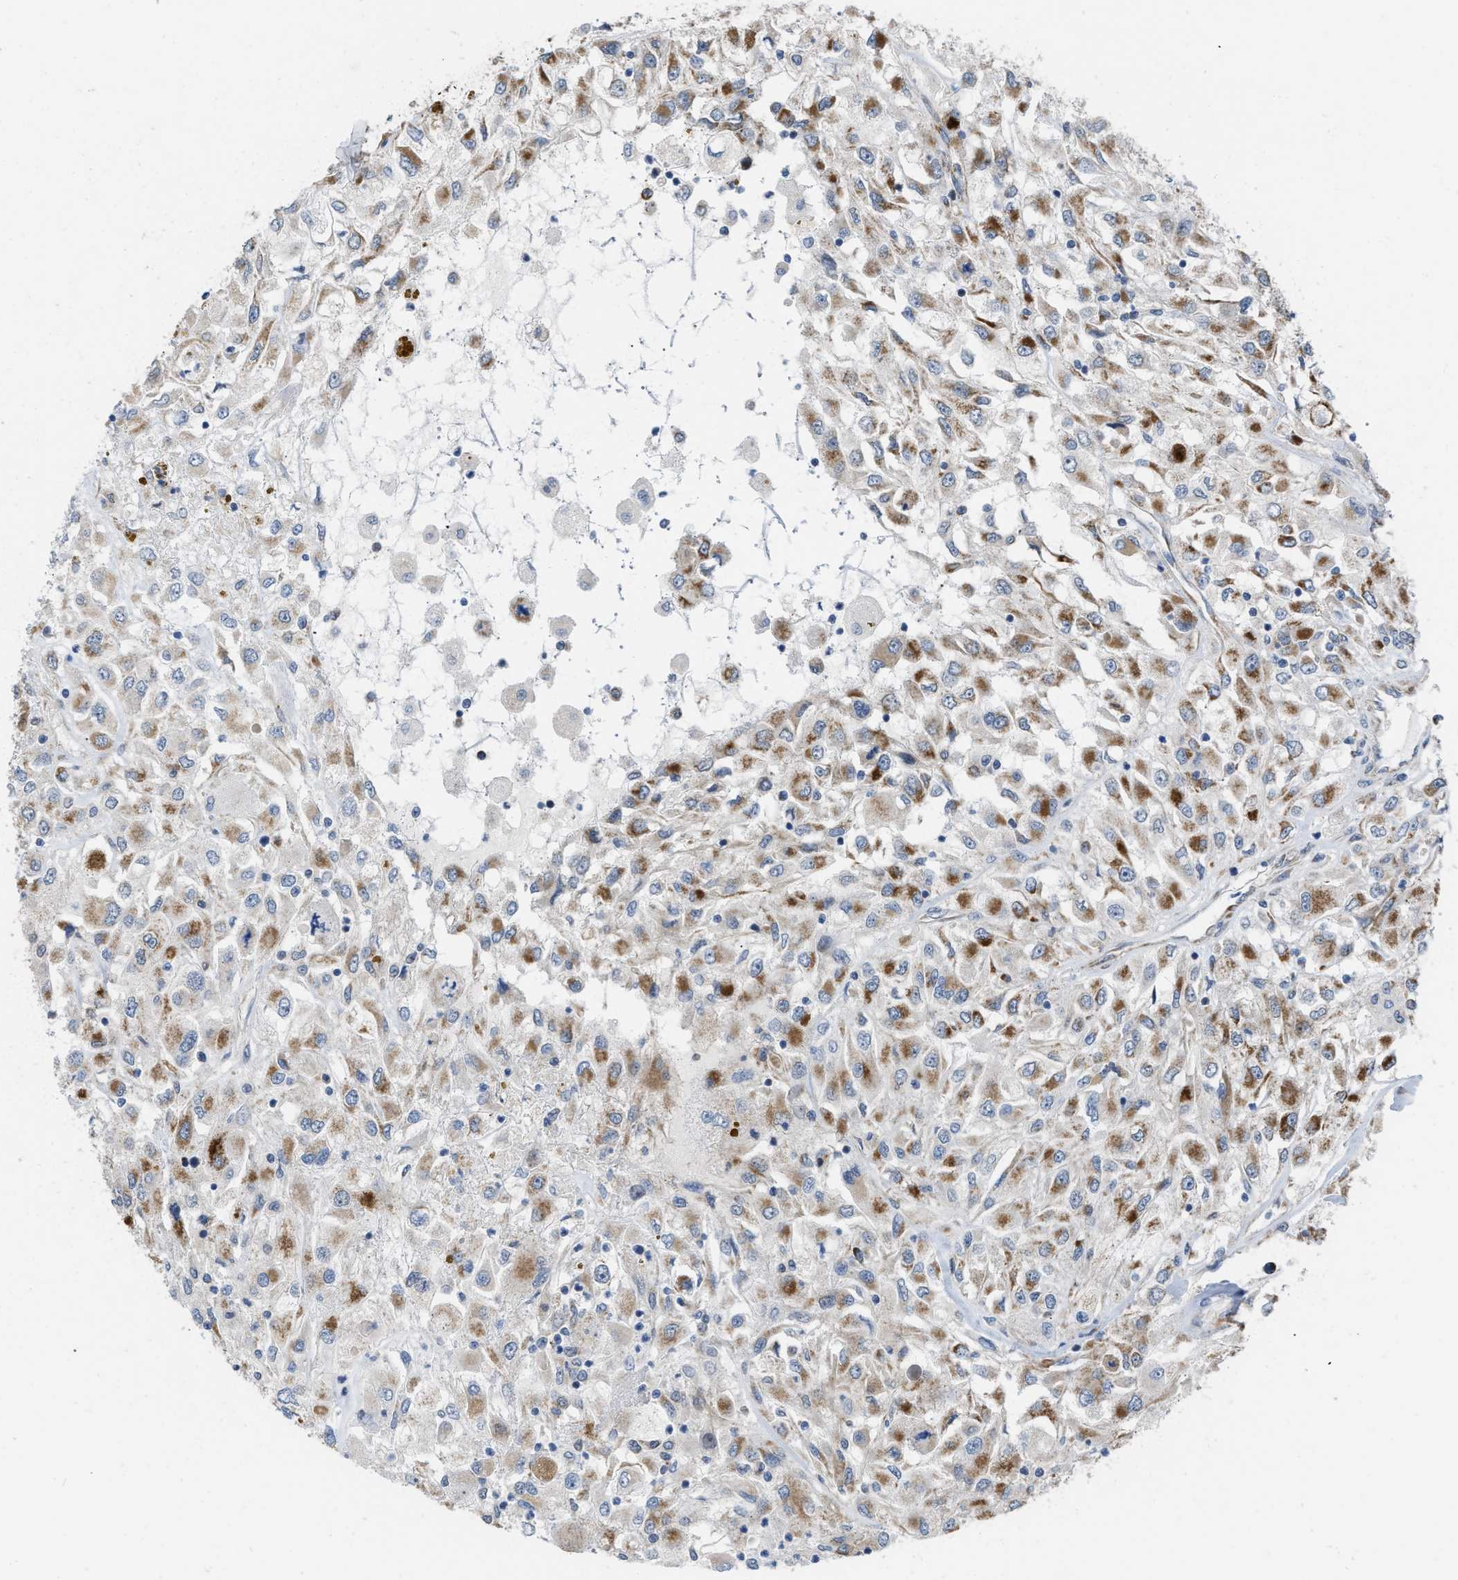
{"staining": {"intensity": "strong", "quantity": "25%-75%", "location": "cytoplasmic/membranous"}, "tissue": "renal cancer", "cell_type": "Tumor cells", "image_type": "cancer", "snomed": [{"axis": "morphology", "description": "Adenocarcinoma, NOS"}, {"axis": "topography", "description": "Kidney"}], "caption": "DAB (3,3'-diaminobenzidine) immunohistochemical staining of human renal cancer (adenocarcinoma) reveals strong cytoplasmic/membranous protein staining in approximately 25%-75% of tumor cells. (DAB (3,3'-diaminobenzidine) IHC with brightfield microscopy, high magnification).", "gene": "AKAP1", "patient": {"sex": "female", "age": 52}}